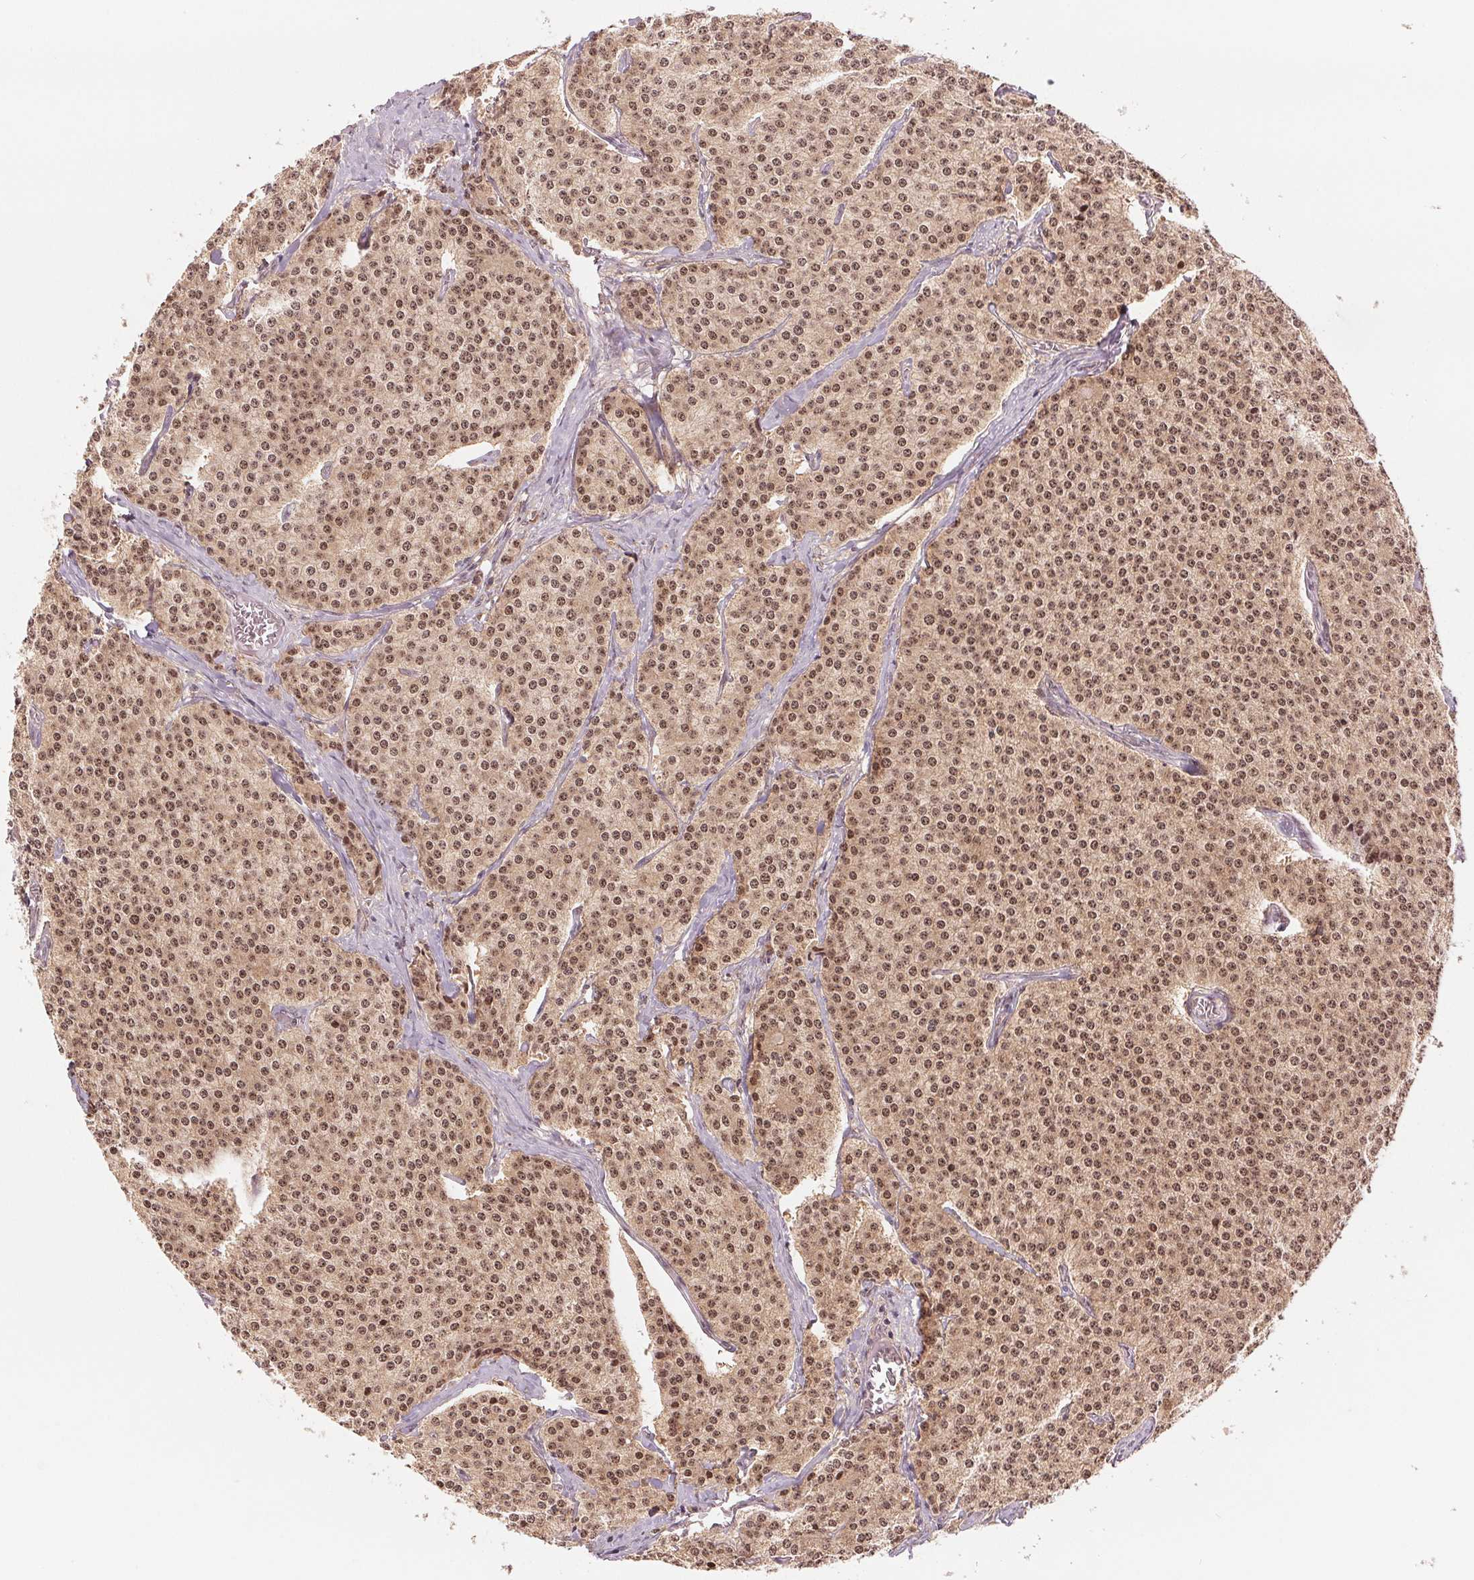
{"staining": {"intensity": "moderate", "quantity": ">75%", "location": "nuclear"}, "tissue": "carcinoid", "cell_type": "Tumor cells", "image_type": "cancer", "snomed": [{"axis": "morphology", "description": "Carcinoid, malignant, NOS"}, {"axis": "topography", "description": "Small intestine"}], "caption": "An immunohistochemistry image of neoplastic tissue is shown. Protein staining in brown shows moderate nuclear positivity in carcinoid within tumor cells.", "gene": "ERI3", "patient": {"sex": "female", "age": 64}}